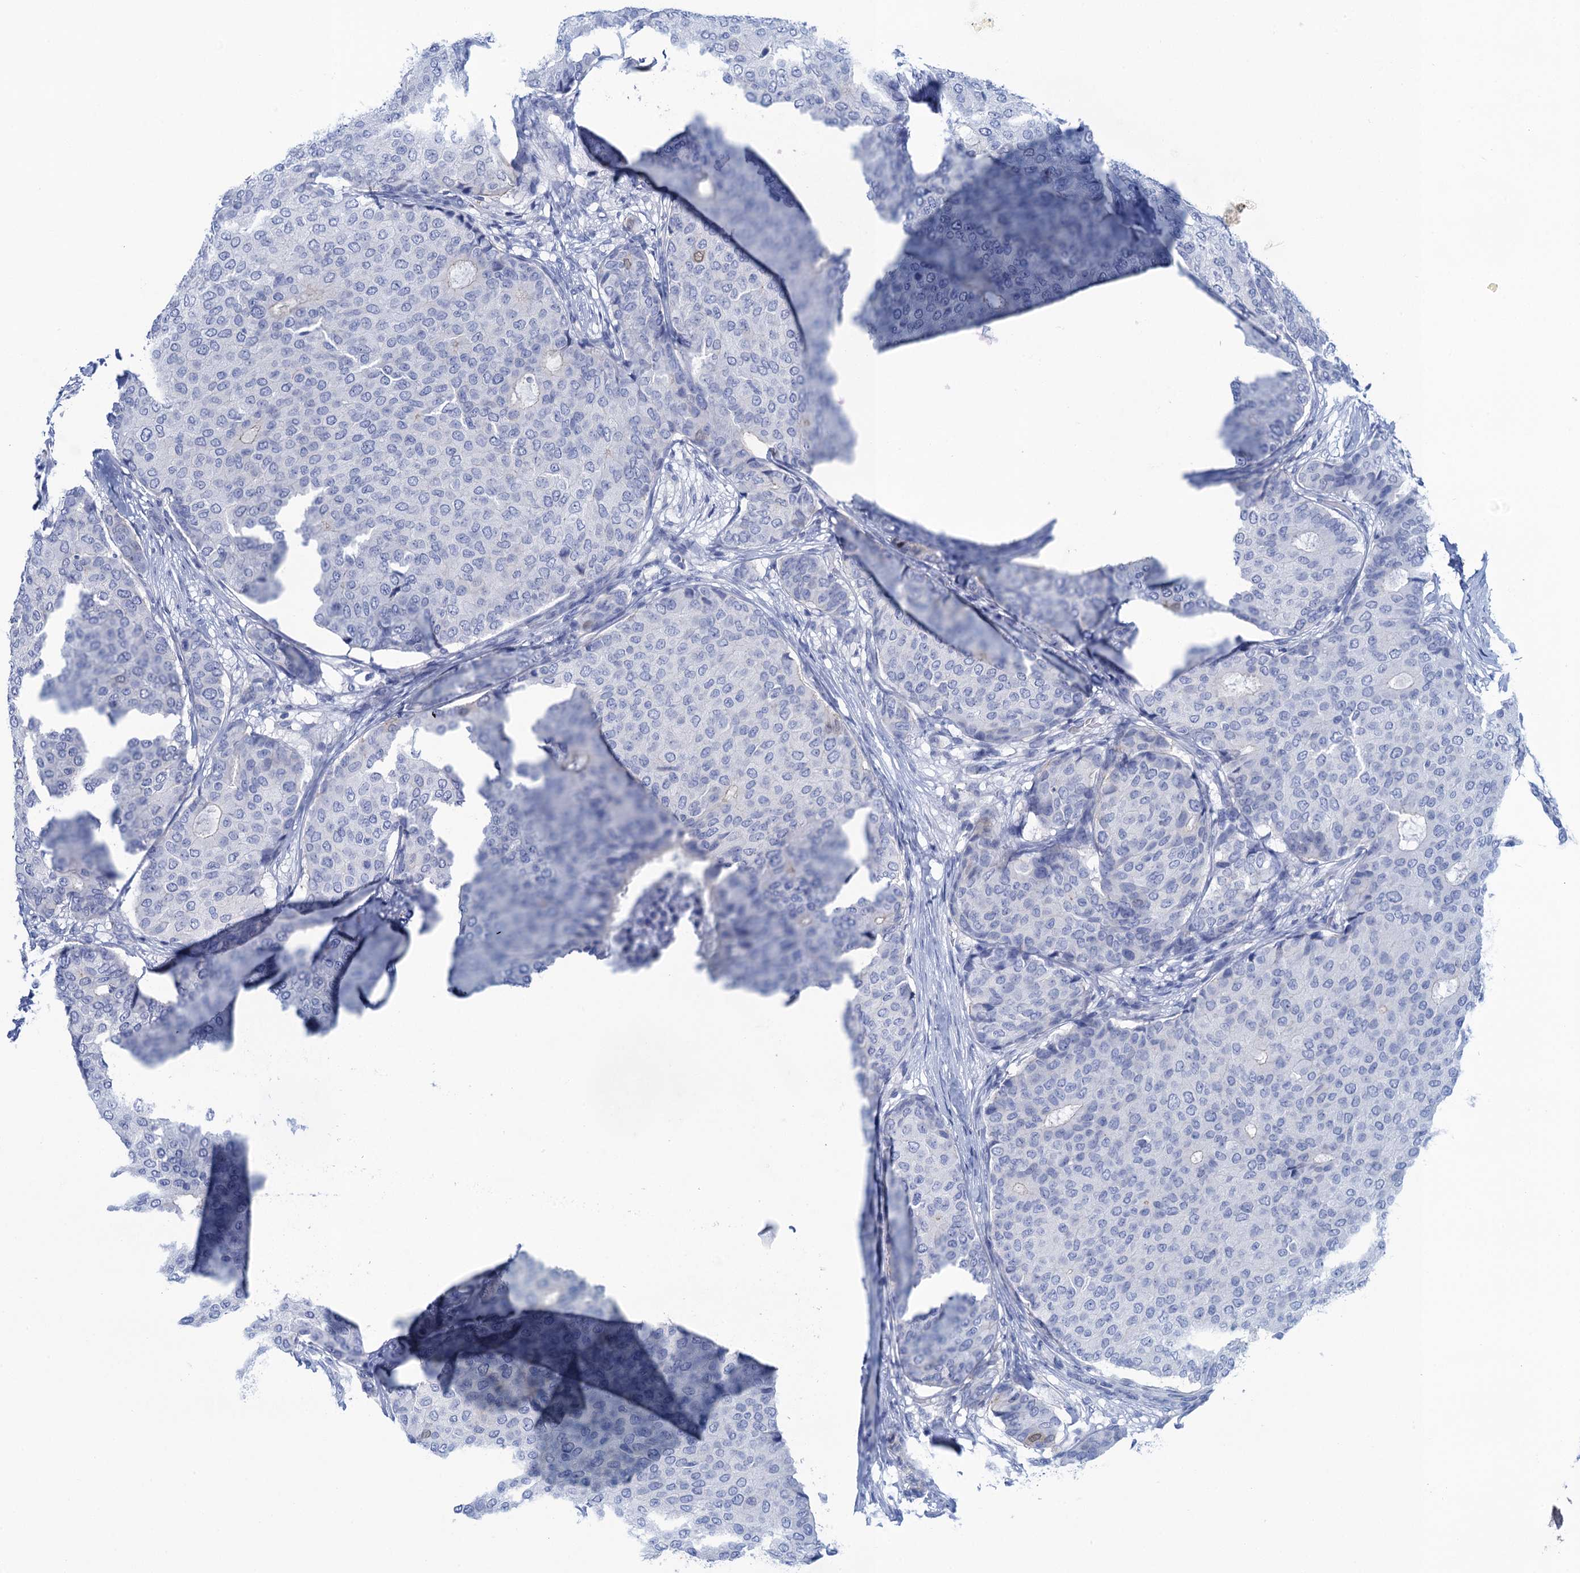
{"staining": {"intensity": "negative", "quantity": "none", "location": "none"}, "tissue": "breast cancer", "cell_type": "Tumor cells", "image_type": "cancer", "snomed": [{"axis": "morphology", "description": "Duct carcinoma"}, {"axis": "topography", "description": "Breast"}], "caption": "This is an IHC image of human breast cancer (infiltrating ductal carcinoma). There is no staining in tumor cells.", "gene": "CALML5", "patient": {"sex": "female", "age": 75}}